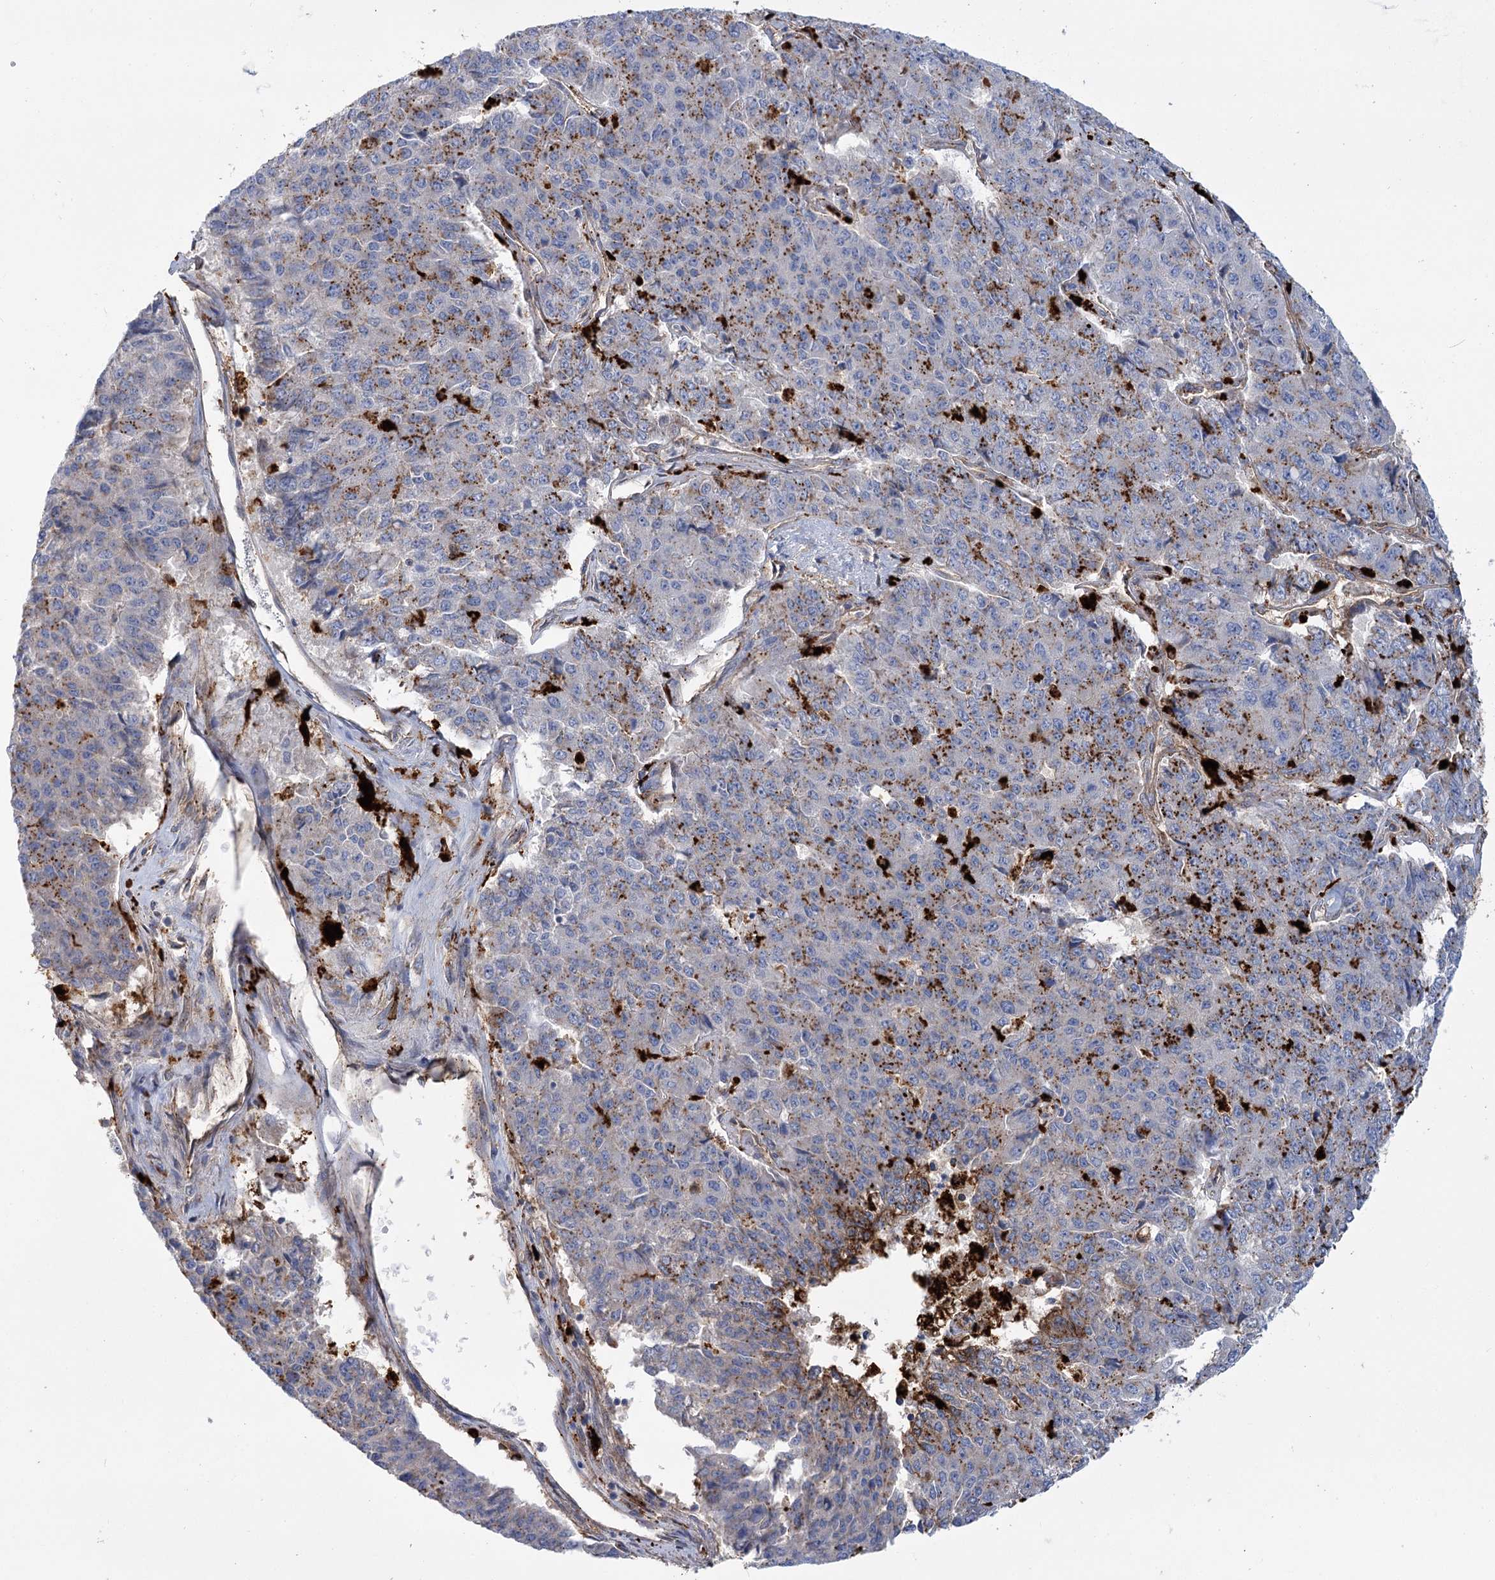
{"staining": {"intensity": "moderate", "quantity": "25%-75%", "location": "cytoplasmic/membranous"}, "tissue": "pancreatic cancer", "cell_type": "Tumor cells", "image_type": "cancer", "snomed": [{"axis": "morphology", "description": "Adenocarcinoma, NOS"}, {"axis": "topography", "description": "Pancreas"}], "caption": "Immunohistochemical staining of human pancreatic adenocarcinoma reveals medium levels of moderate cytoplasmic/membranous staining in approximately 25%-75% of tumor cells.", "gene": "GUSB", "patient": {"sex": "male", "age": 50}}